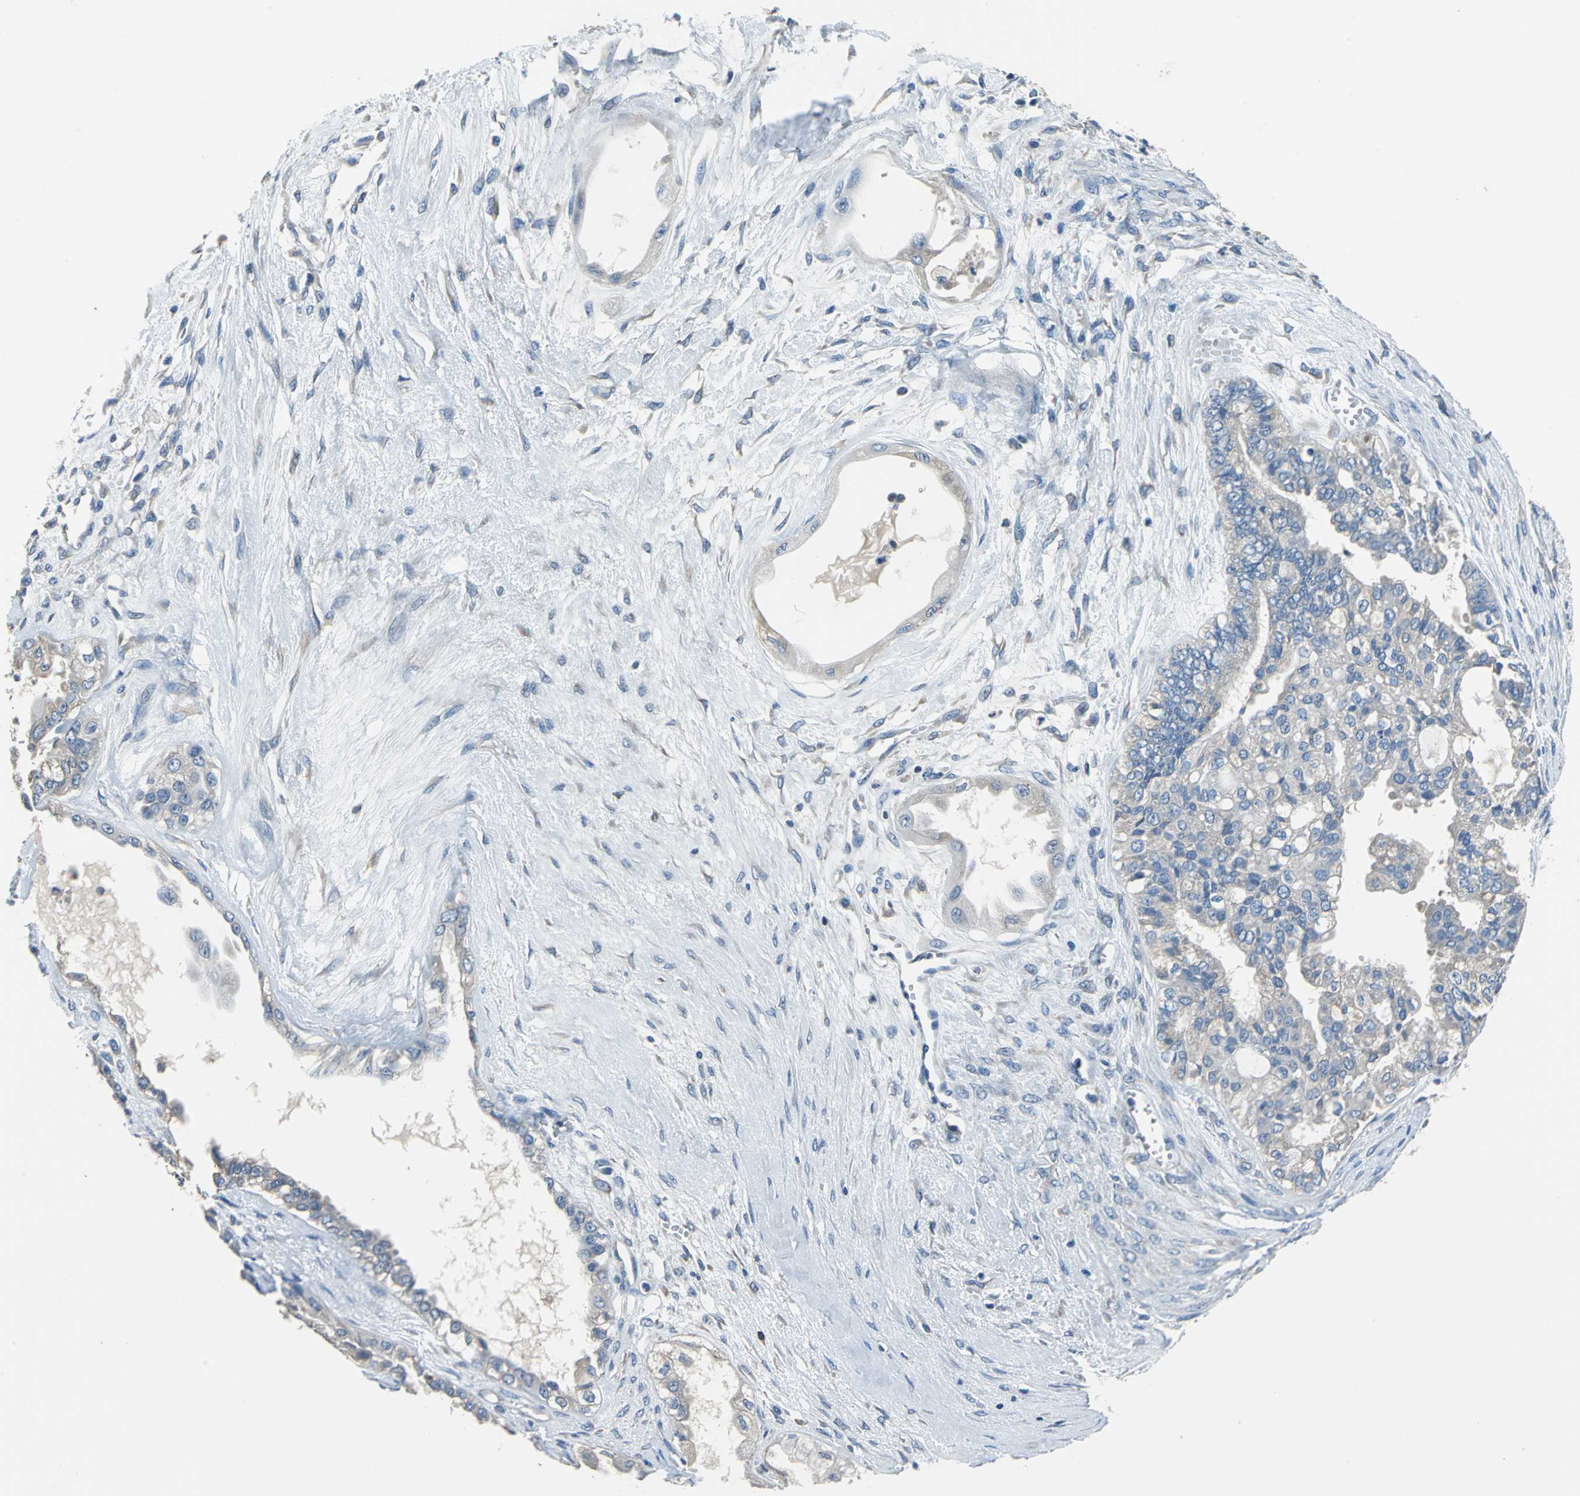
{"staining": {"intensity": "weak", "quantity": "<25%", "location": "cytoplasmic/membranous"}, "tissue": "ovarian cancer", "cell_type": "Tumor cells", "image_type": "cancer", "snomed": [{"axis": "morphology", "description": "Carcinoma, NOS"}, {"axis": "morphology", "description": "Carcinoma, endometroid"}, {"axis": "topography", "description": "Ovary"}], "caption": "This is an IHC histopathology image of human endometroid carcinoma (ovarian). There is no positivity in tumor cells.", "gene": "PRKCA", "patient": {"sex": "female", "age": 50}}